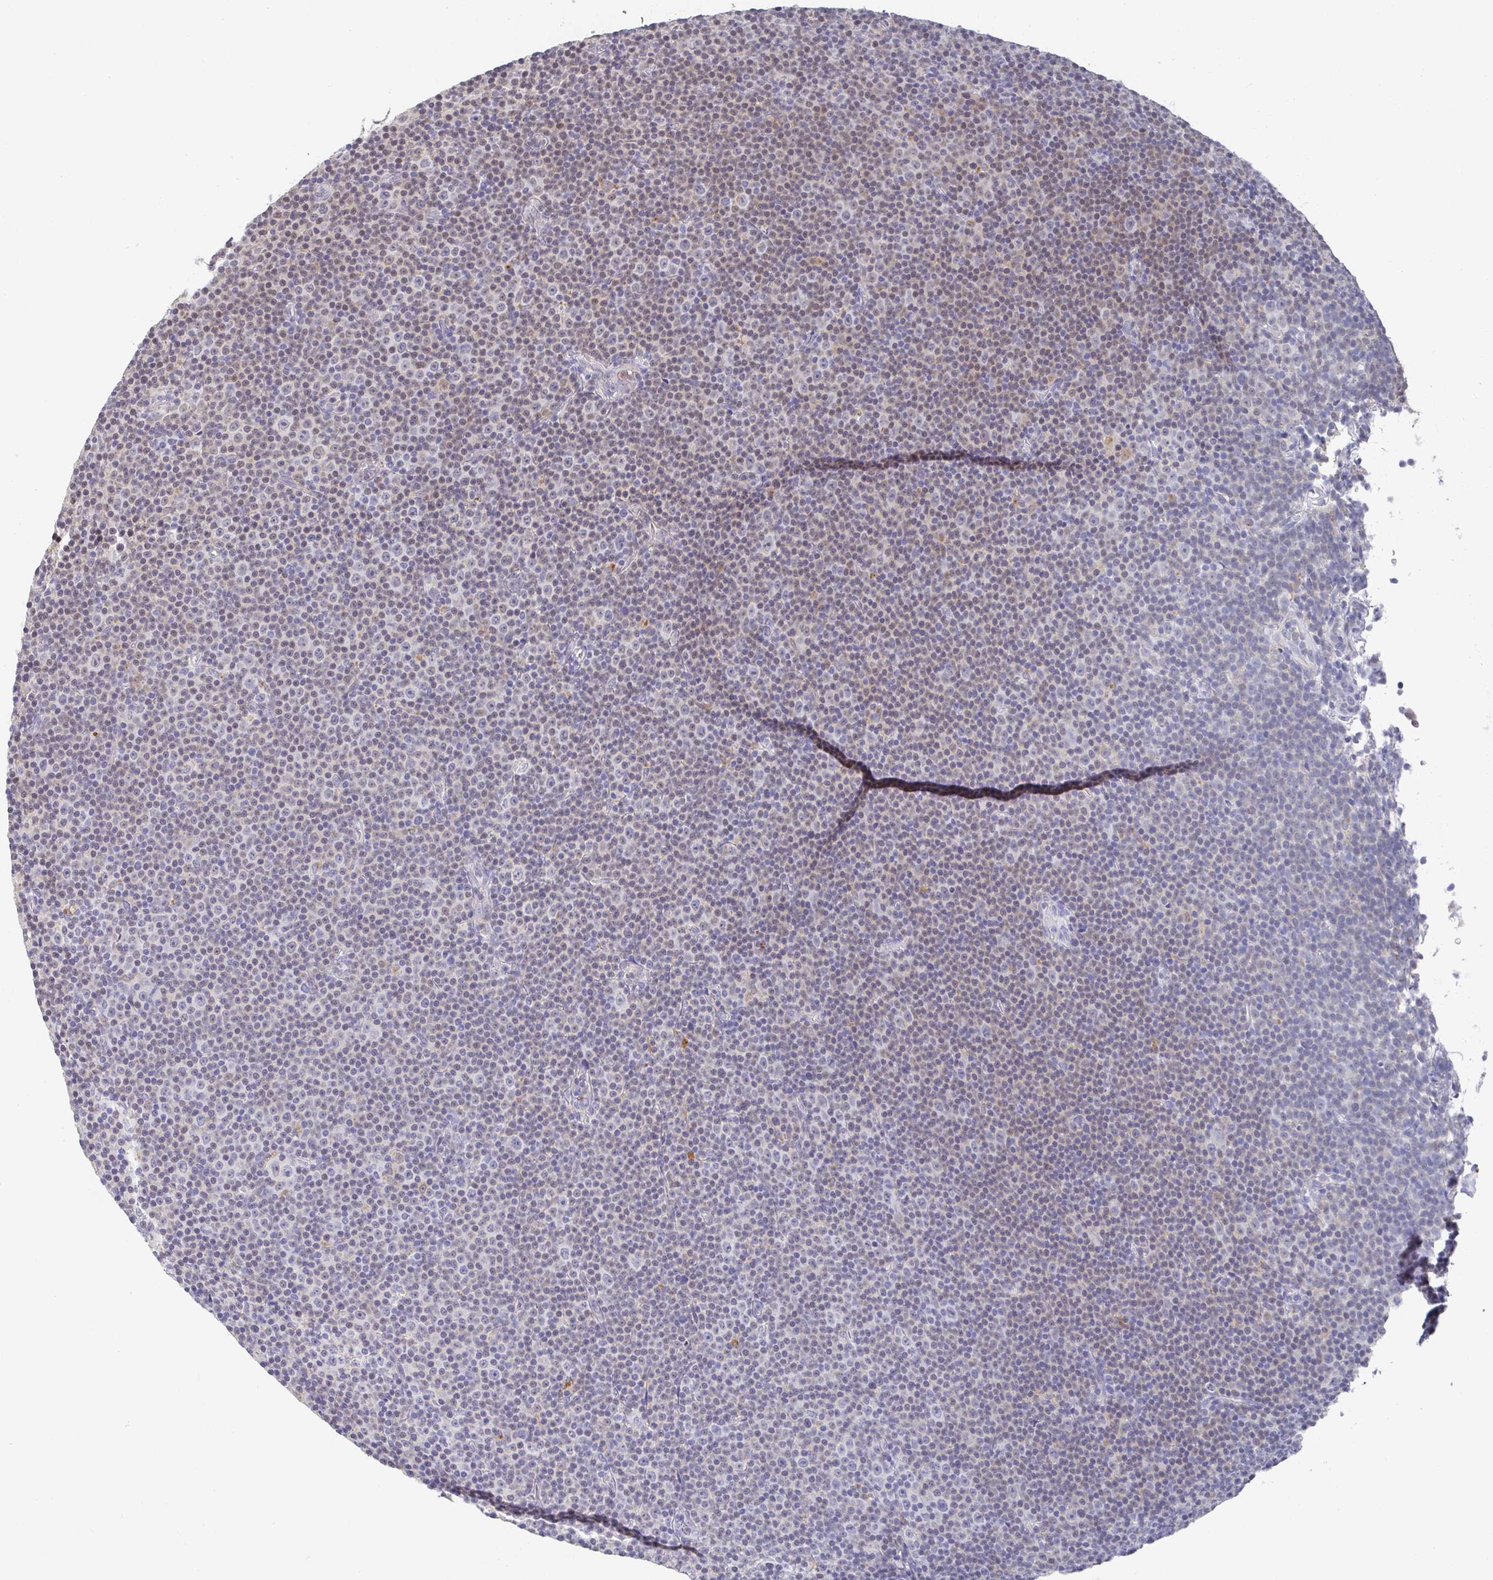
{"staining": {"intensity": "weak", "quantity": "25%-75%", "location": "nuclear"}, "tissue": "lymphoma", "cell_type": "Tumor cells", "image_type": "cancer", "snomed": [{"axis": "morphology", "description": "Malignant lymphoma, non-Hodgkin's type, Low grade"}, {"axis": "topography", "description": "Lymph node"}], "caption": "Low-grade malignant lymphoma, non-Hodgkin's type stained with immunohistochemistry (IHC) shows weak nuclear staining in approximately 25%-75% of tumor cells.", "gene": "NCF1", "patient": {"sex": "female", "age": 67}}